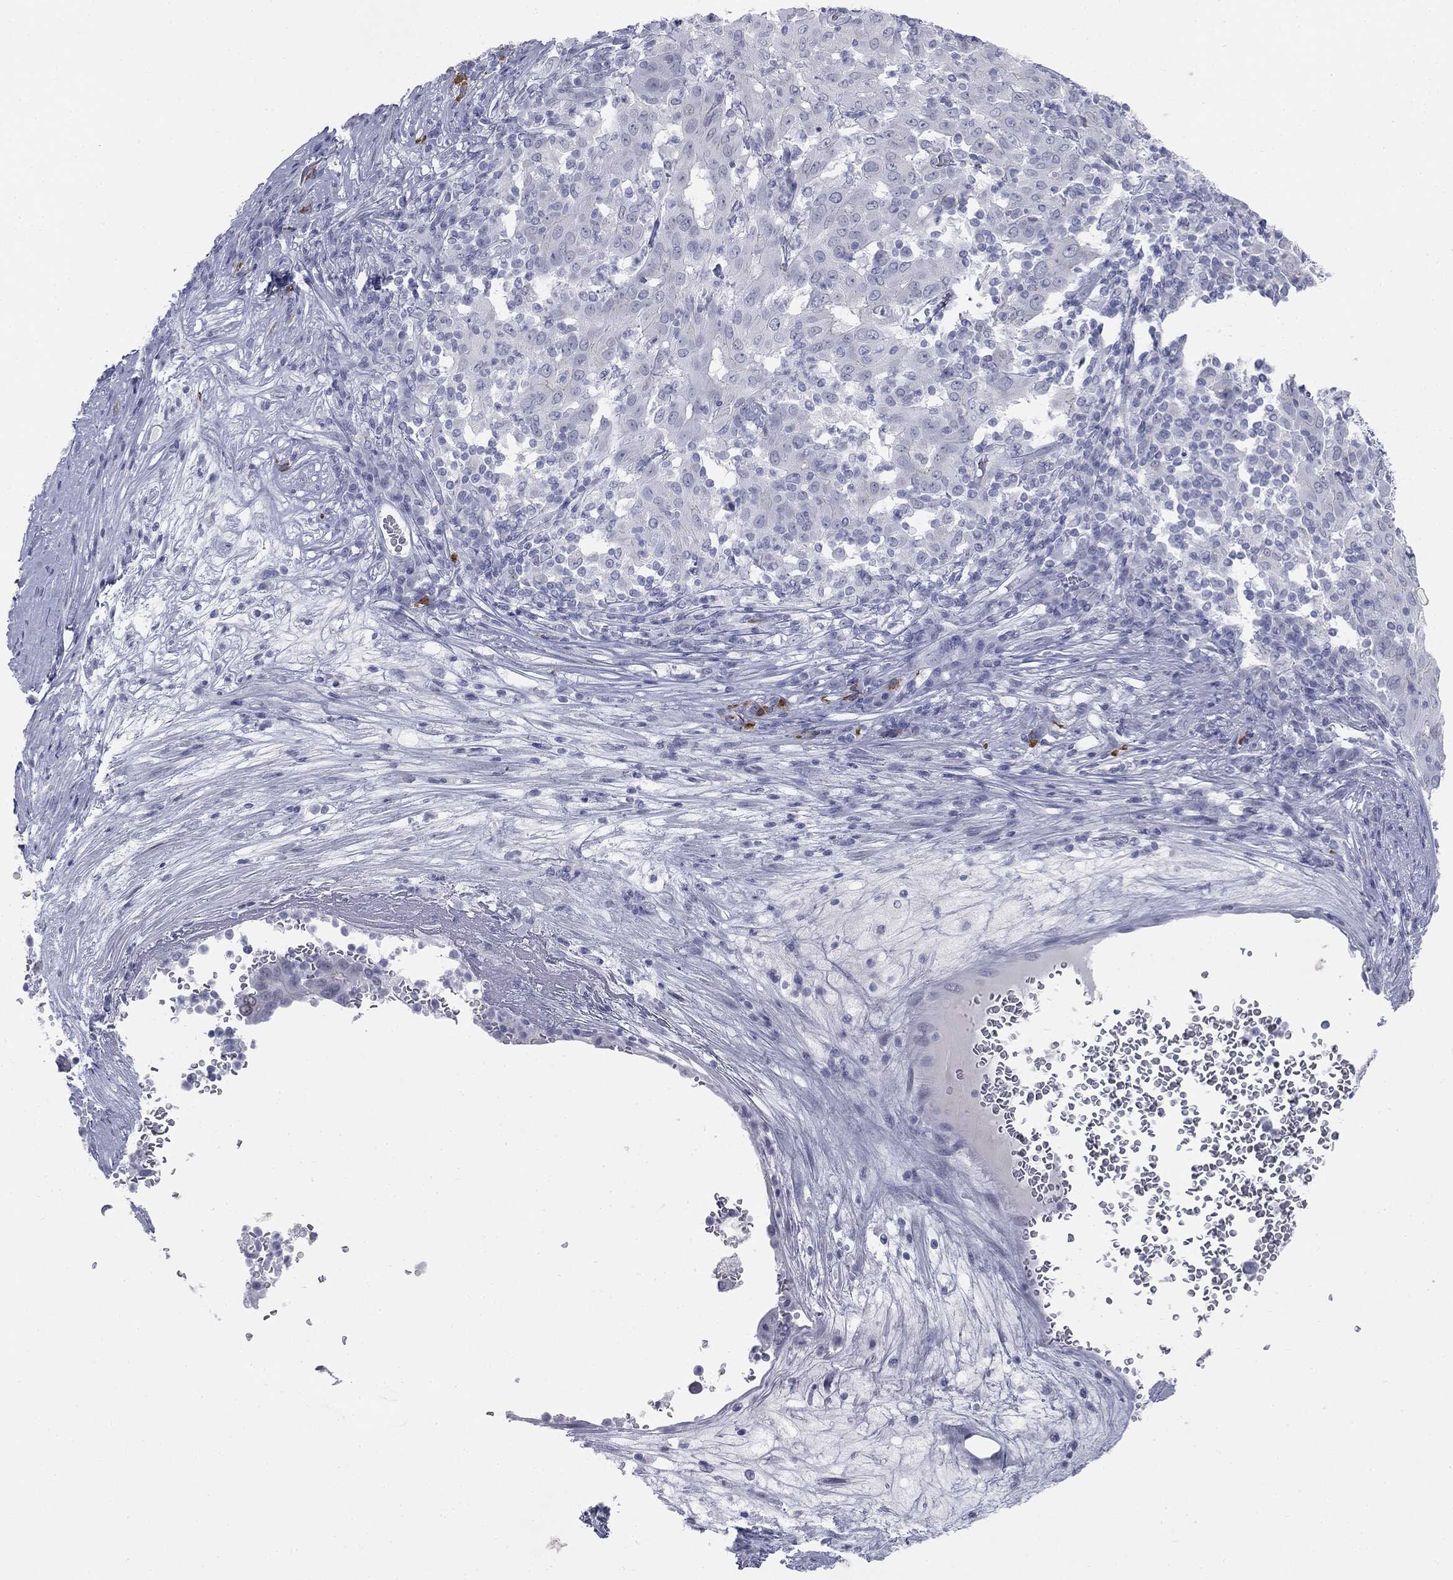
{"staining": {"intensity": "negative", "quantity": "none", "location": "none"}, "tissue": "pancreatic cancer", "cell_type": "Tumor cells", "image_type": "cancer", "snomed": [{"axis": "morphology", "description": "Adenocarcinoma, NOS"}, {"axis": "topography", "description": "Pancreas"}], "caption": "An IHC micrograph of pancreatic cancer is shown. There is no staining in tumor cells of pancreatic cancer. (DAB immunohistochemistry, high magnification).", "gene": "TPO", "patient": {"sex": "male", "age": 63}}